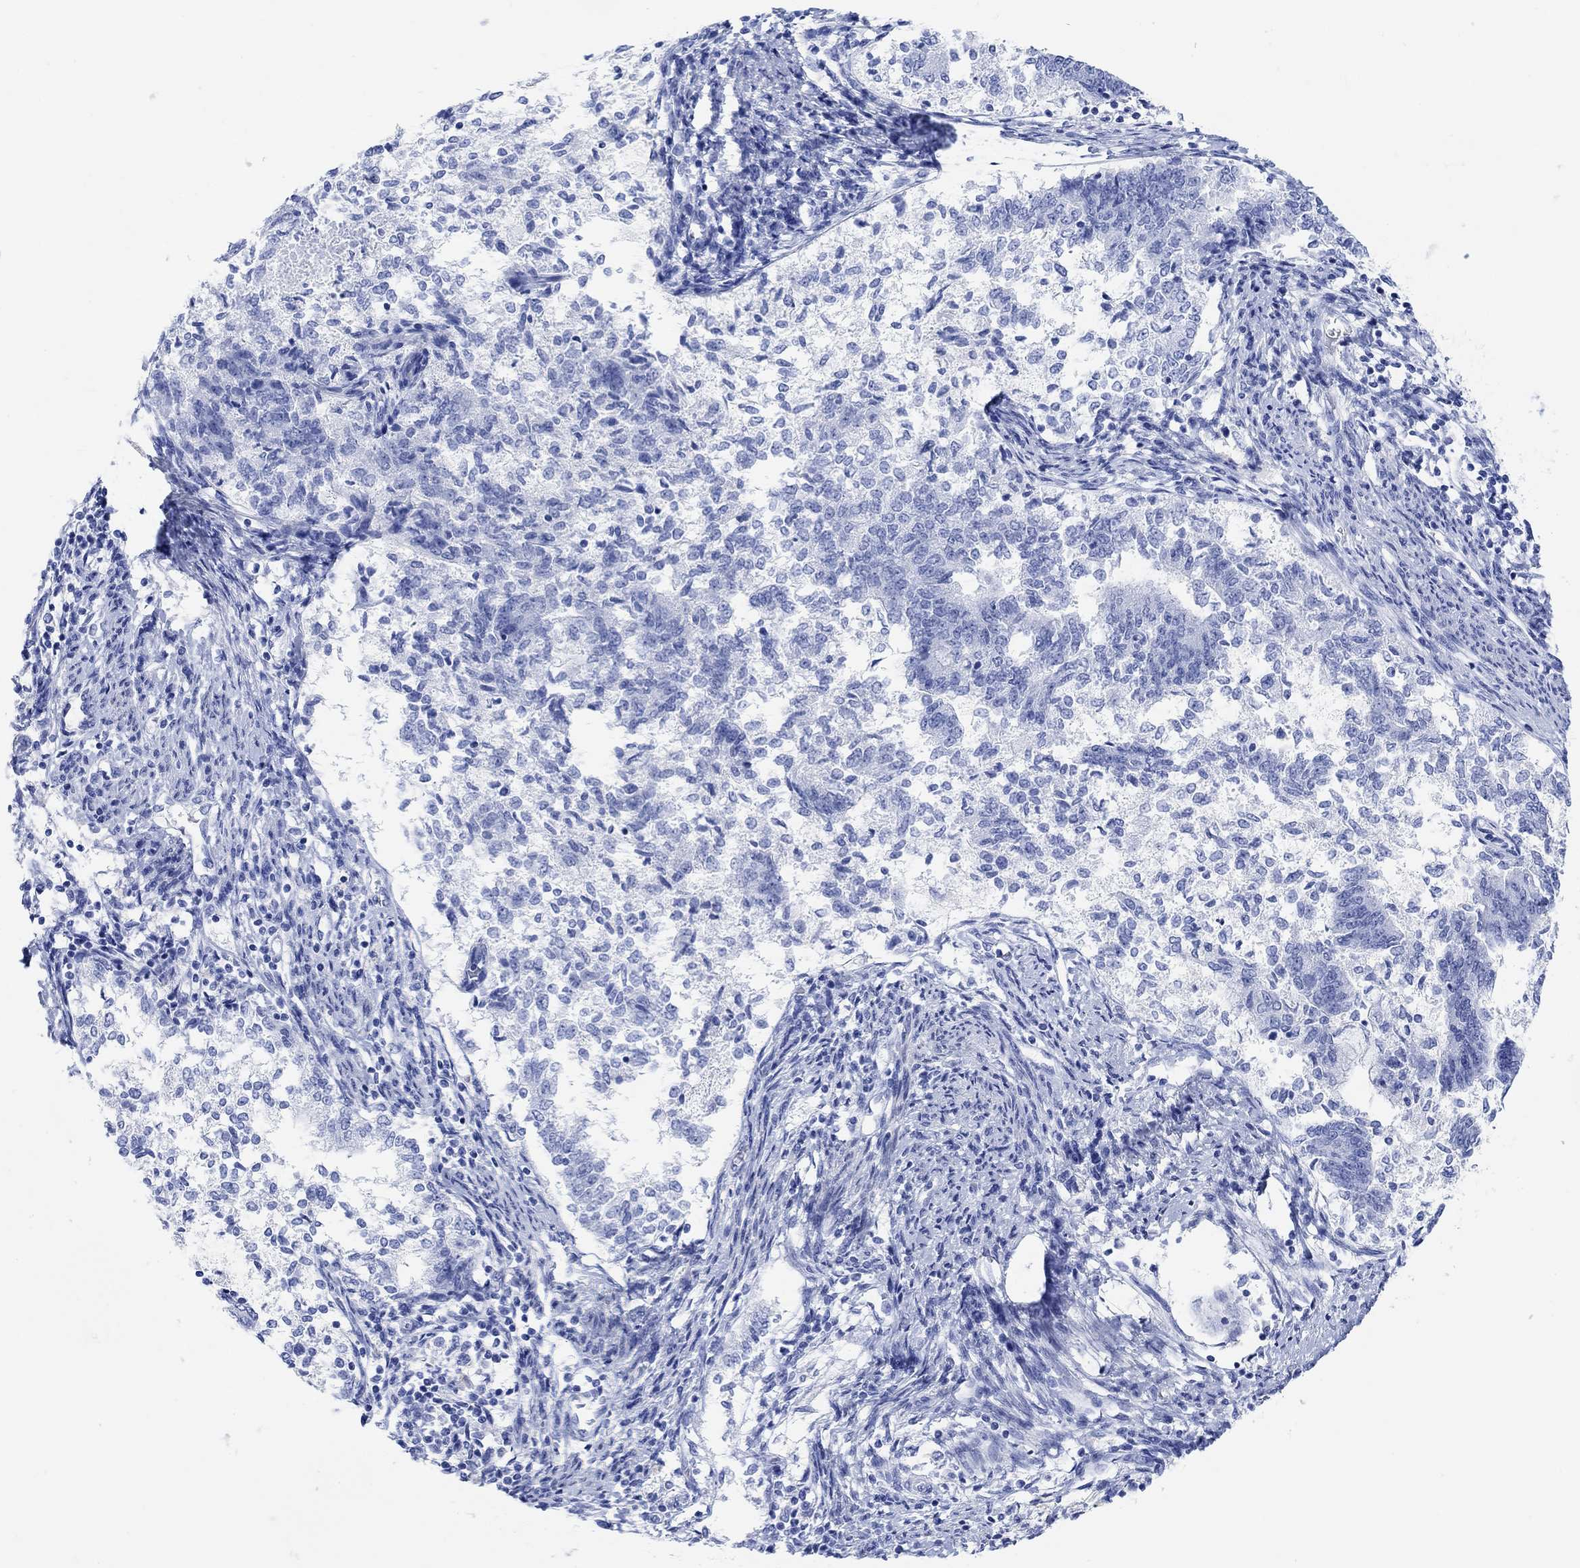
{"staining": {"intensity": "negative", "quantity": "none", "location": "none"}, "tissue": "endometrial cancer", "cell_type": "Tumor cells", "image_type": "cancer", "snomed": [{"axis": "morphology", "description": "Adenocarcinoma, NOS"}, {"axis": "topography", "description": "Endometrium"}], "caption": "This is an IHC micrograph of endometrial cancer (adenocarcinoma). There is no positivity in tumor cells.", "gene": "ANKRD33", "patient": {"sex": "female", "age": 65}}